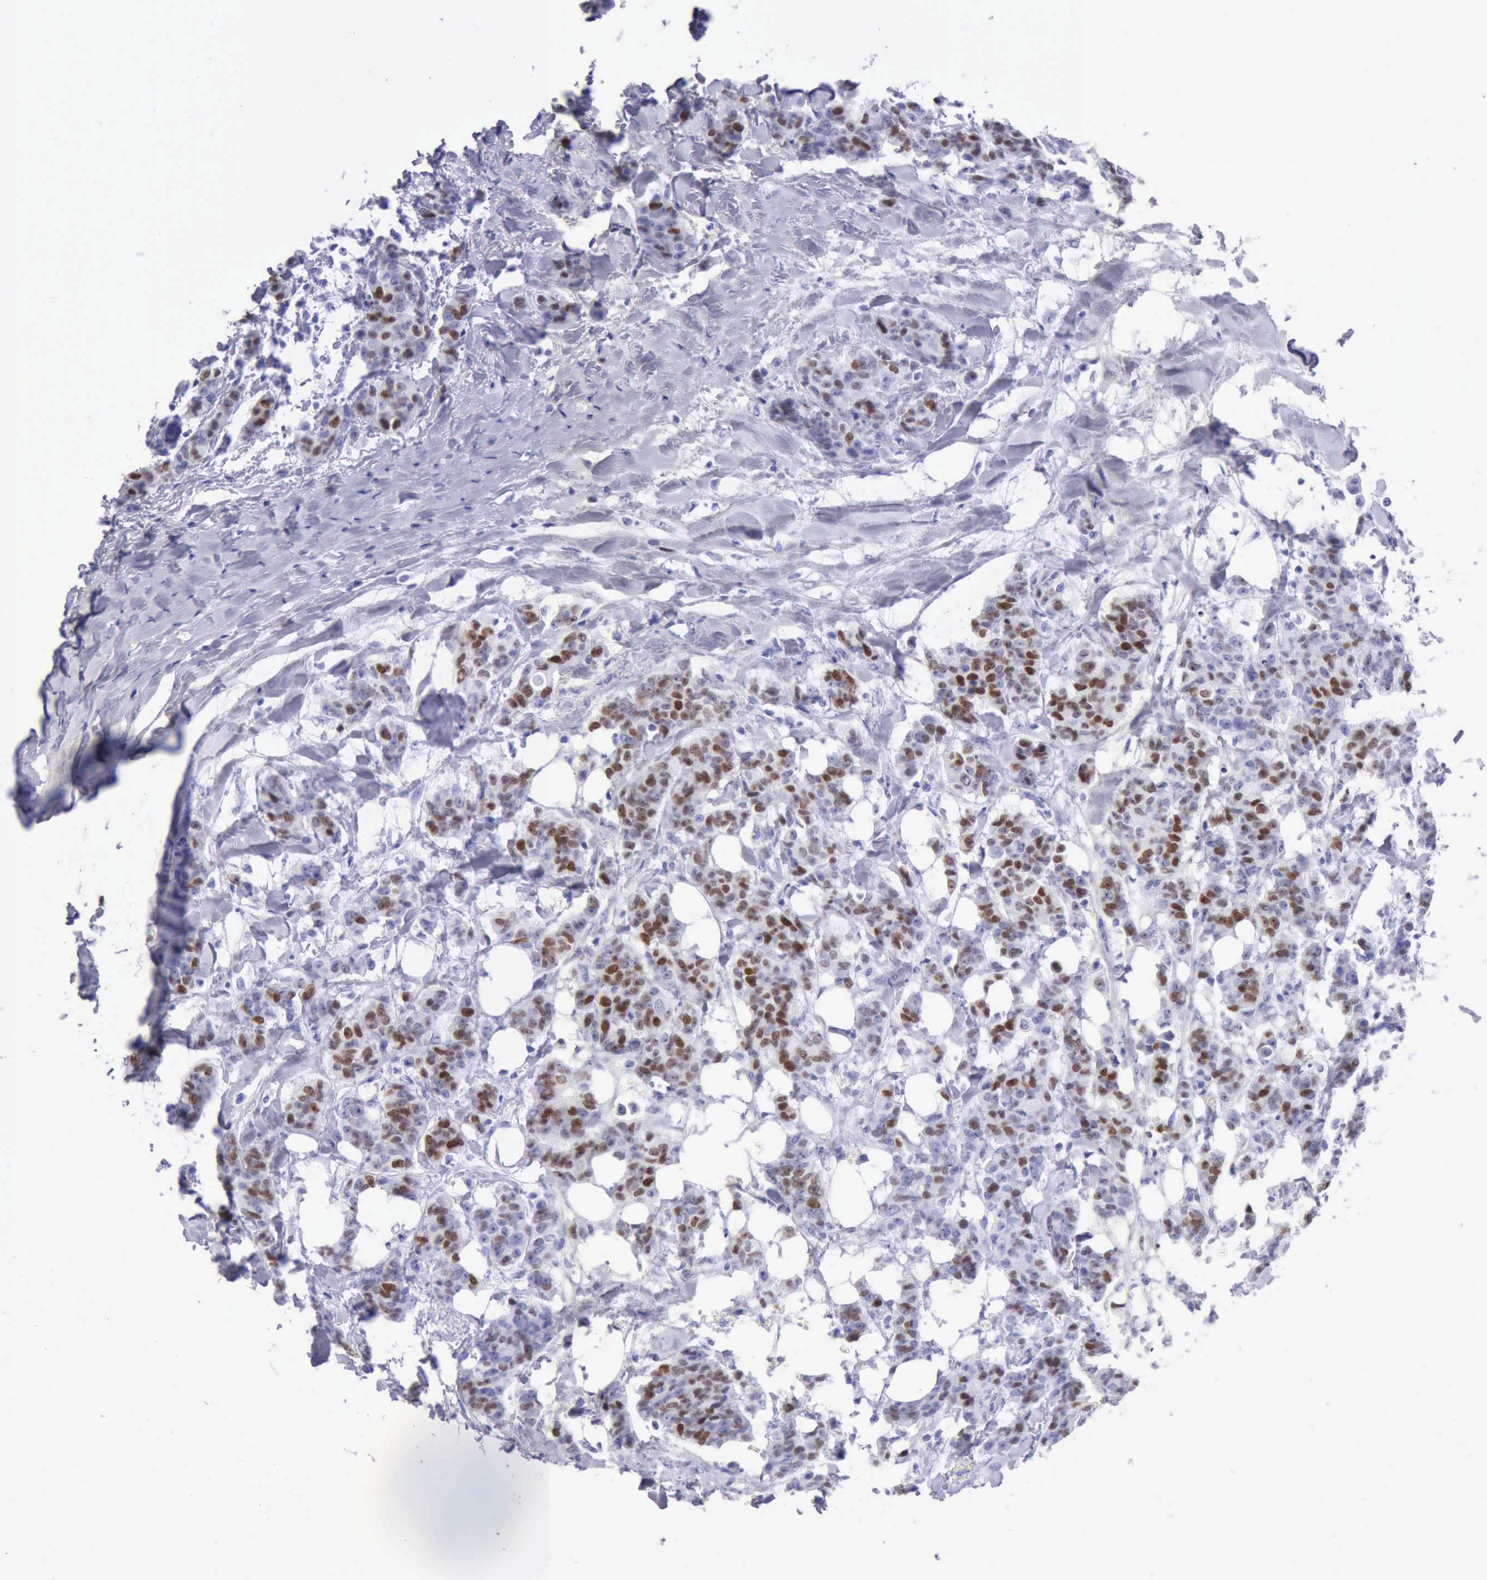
{"staining": {"intensity": "strong", "quantity": ">75%", "location": "nuclear"}, "tissue": "breast cancer", "cell_type": "Tumor cells", "image_type": "cancer", "snomed": [{"axis": "morphology", "description": "Duct carcinoma"}, {"axis": "topography", "description": "Breast"}], "caption": "Immunohistochemical staining of human breast cancer (invasive ductal carcinoma) shows strong nuclear protein staining in approximately >75% of tumor cells.", "gene": "MCM2", "patient": {"sex": "female", "age": 40}}